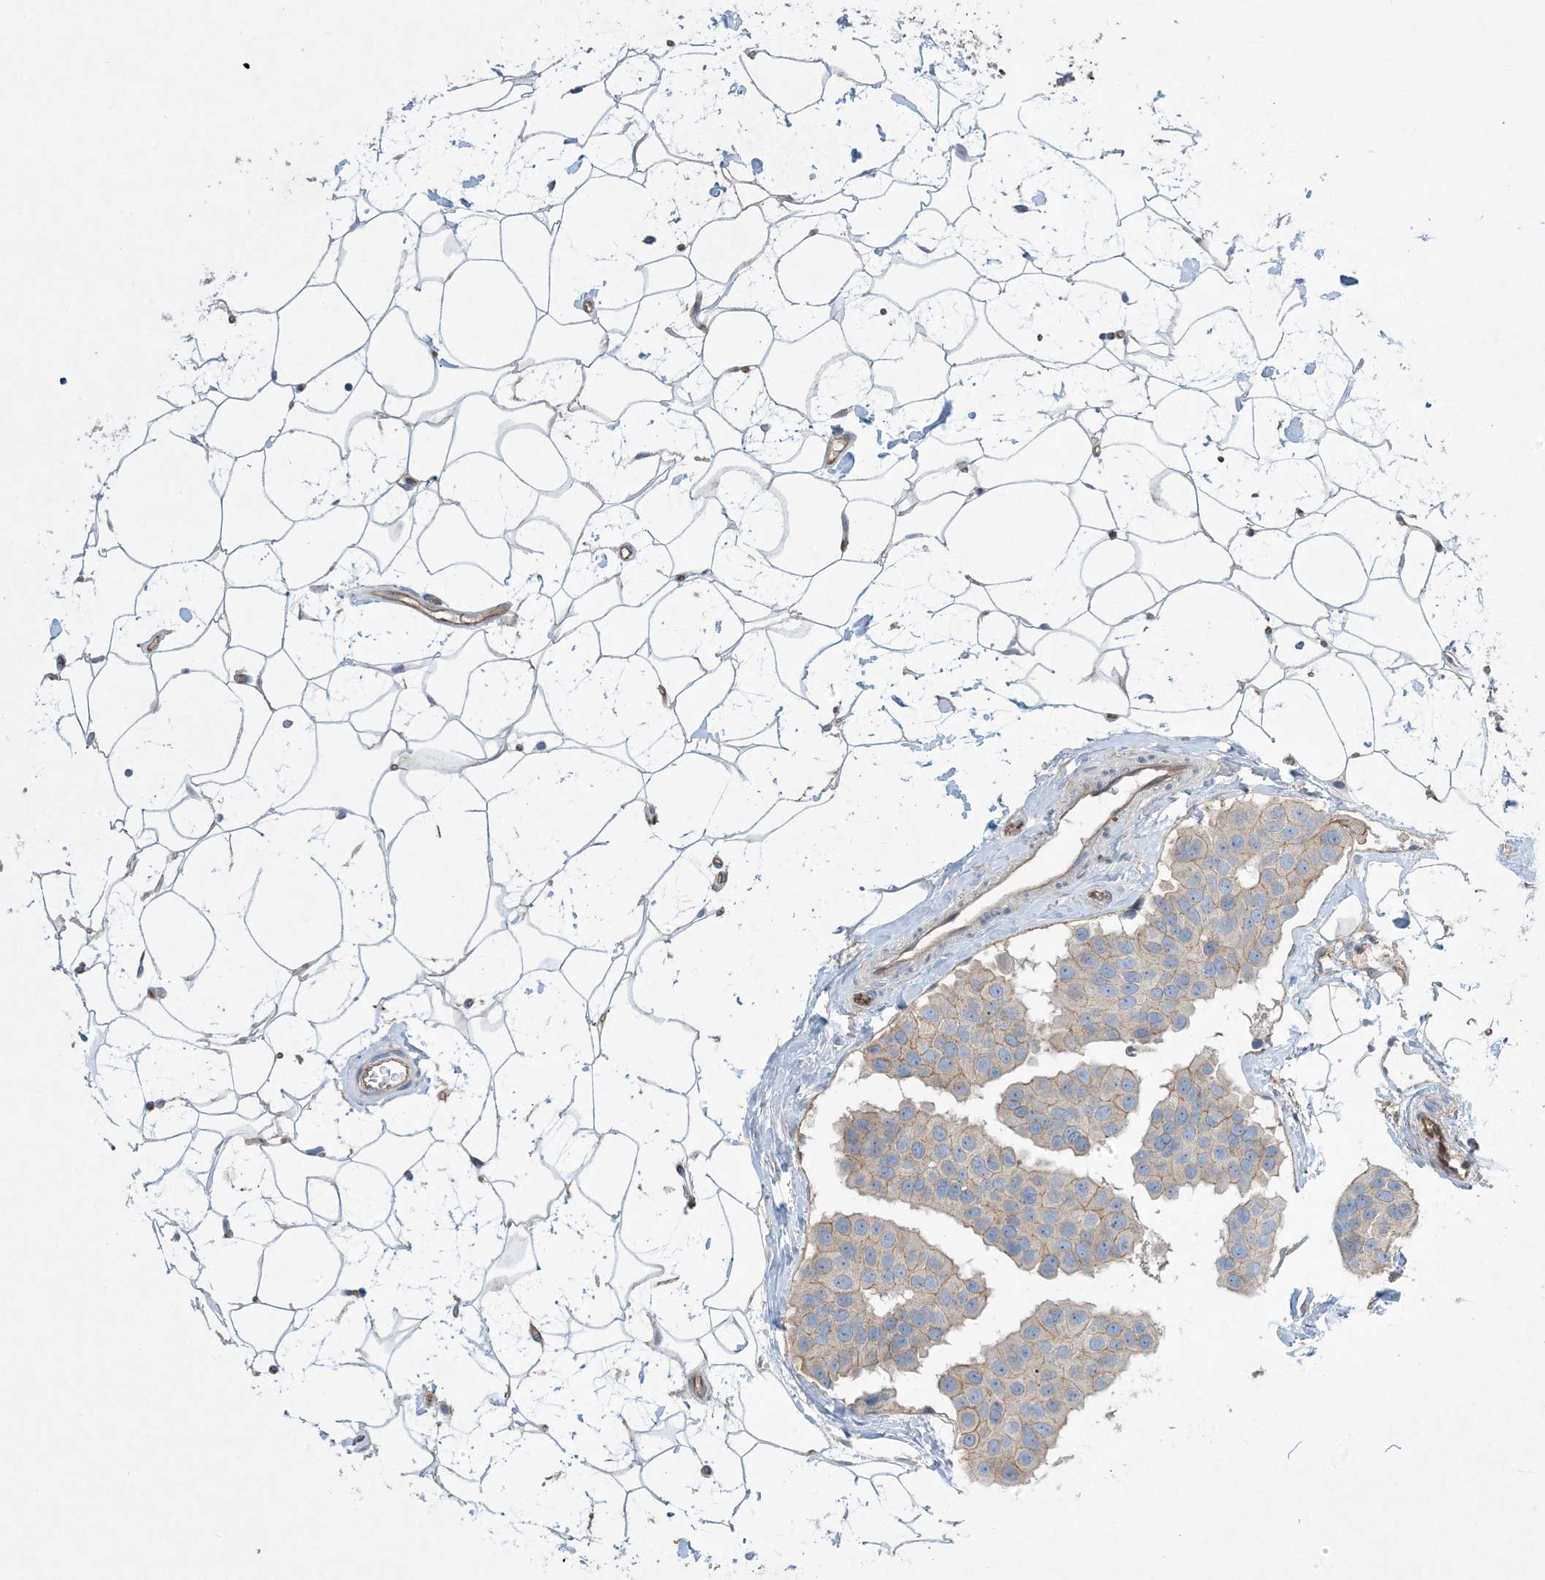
{"staining": {"intensity": "weak", "quantity": "25%-75%", "location": "cytoplasmic/membranous"}, "tissue": "breast cancer", "cell_type": "Tumor cells", "image_type": "cancer", "snomed": [{"axis": "morphology", "description": "Normal tissue, NOS"}, {"axis": "morphology", "description": "Duct carcinoma"}, {"axis": "topography", "description": "Breast"}], "caption": "Protein staining displays weak cytoplasmic/membranous staining in about 25%-75% of tumor cells in breast cancer (intraductal carcinoma).", "gene": "AOC1", "patient": {"sex": "female", "age": 39}}